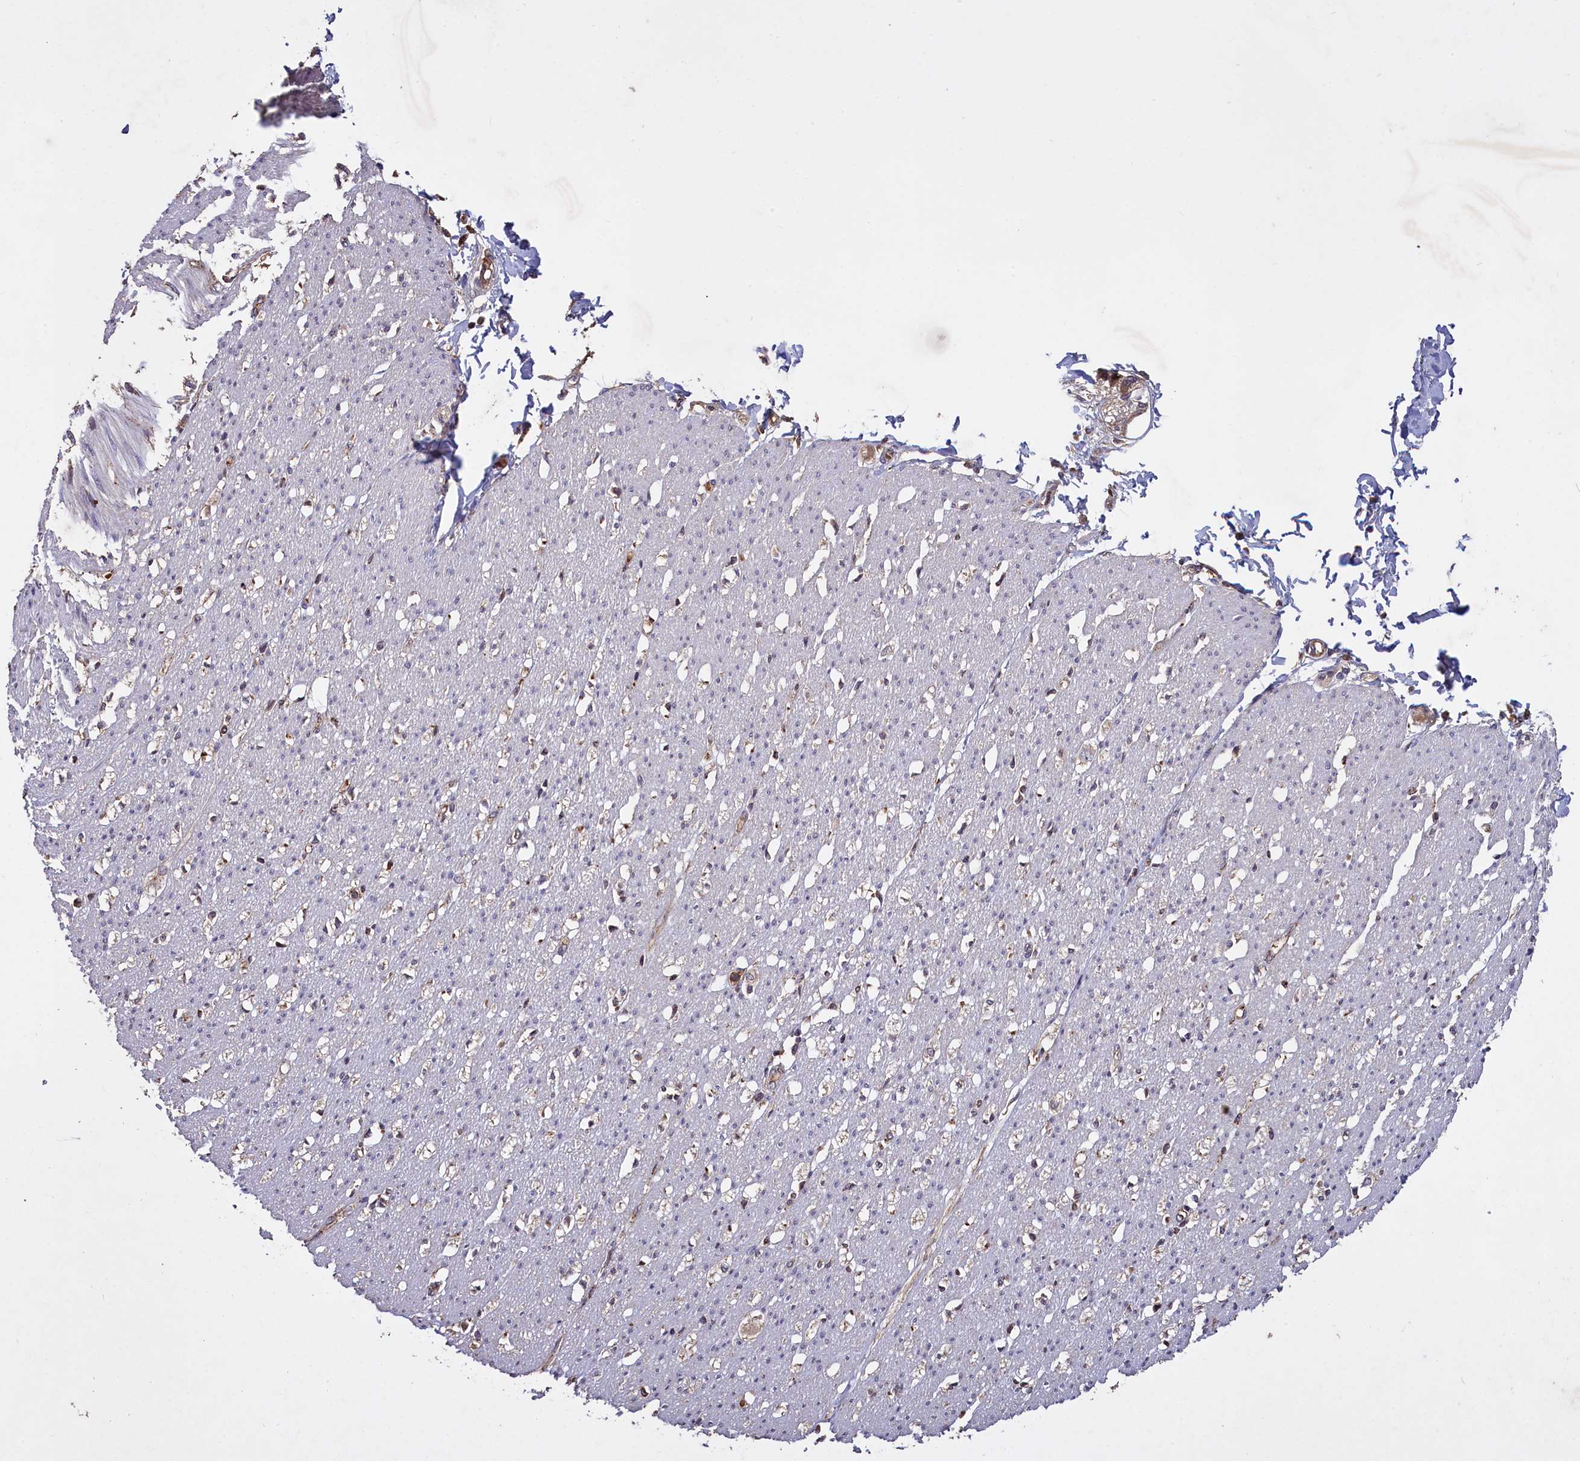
{"staining": {"intensity": "negative", "quantity": "none", "location": "none"}, "tissue": "smooth muscle", "cell_type": "Smooth muscle cells", "image_type": "normal", "snomed": [{"axis": "morphology", "description": "Normal tissue, NOS"}, {"axis": "morphology", "description": "Adenocarcinoma, NOS"}, {"axis": "topography", "description": "Colon"}, {"axis": "topography", "description": "Peripheral nerve tissue"}], "caption": "Benign smooth muscle was stained to show a protein in brown. There is no significant positivity in smooth muscle cells. (DAB IHC visualized using brightfield microscopy, high magnification).", "gene": "CLRN2", "patient": {"sex": "male", "age": 14}}